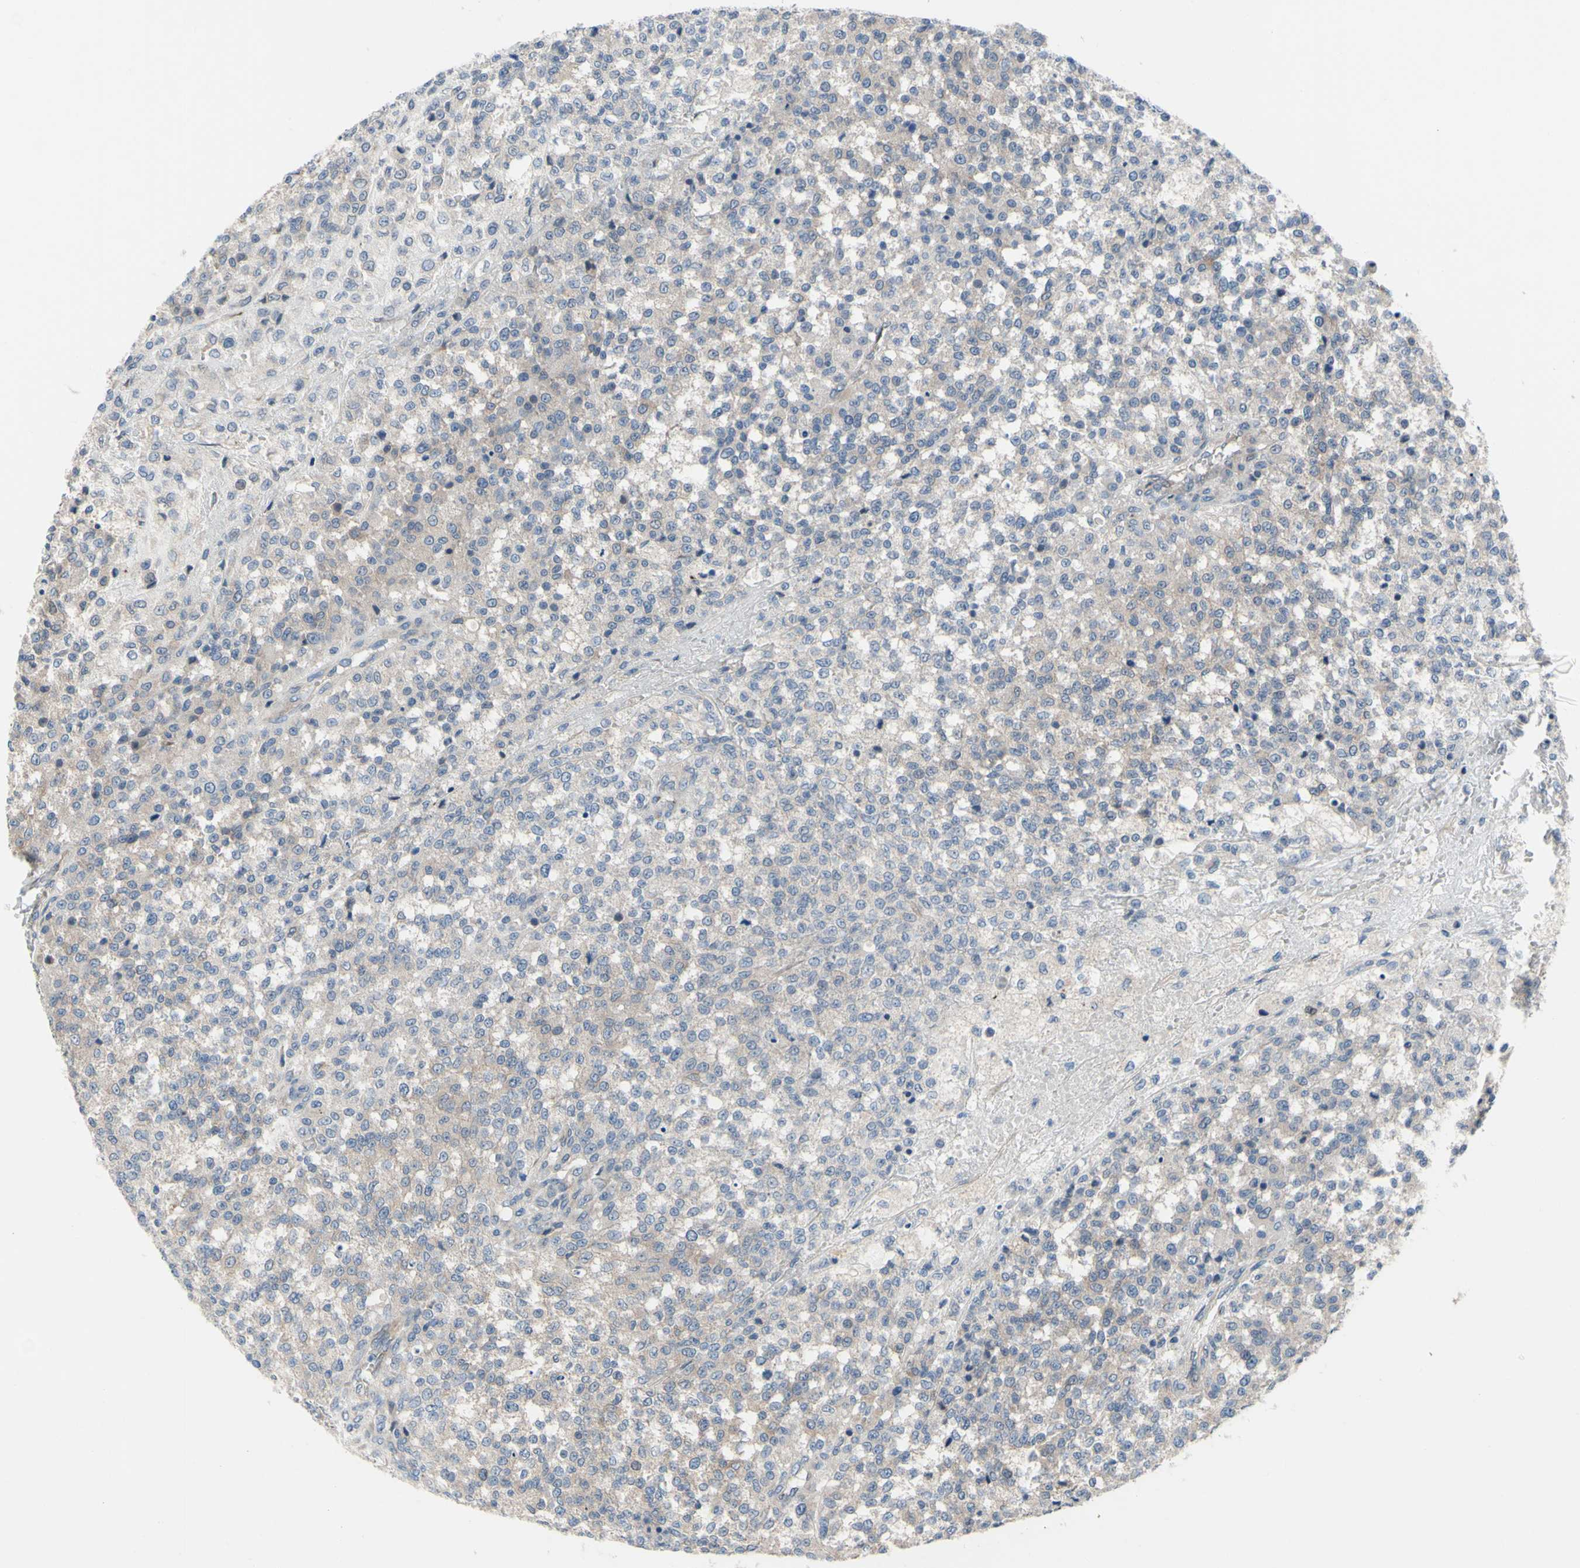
{"staining": {"intensity": "weak", "quantity": "25%-75%", "location": "cytoplasmic/membranous"}, "tissue": "testis cancer", "cell_type": "Tumor cells", "image_type": "cancer", "snomed": [{"axis": "morphology", "description": "Seminoma, NOS"}, {"axis": "topography", "description": "Testis"}], "caption": "DAB immunohistochemical staining of human testis cancer (seminoma) reveals weak cytoplasmic/membranous protein expression in approximately 25%-75% of tumor cells.", "gene": "GRAMD2B", "patient": {"sex": "male", "age": 59}}